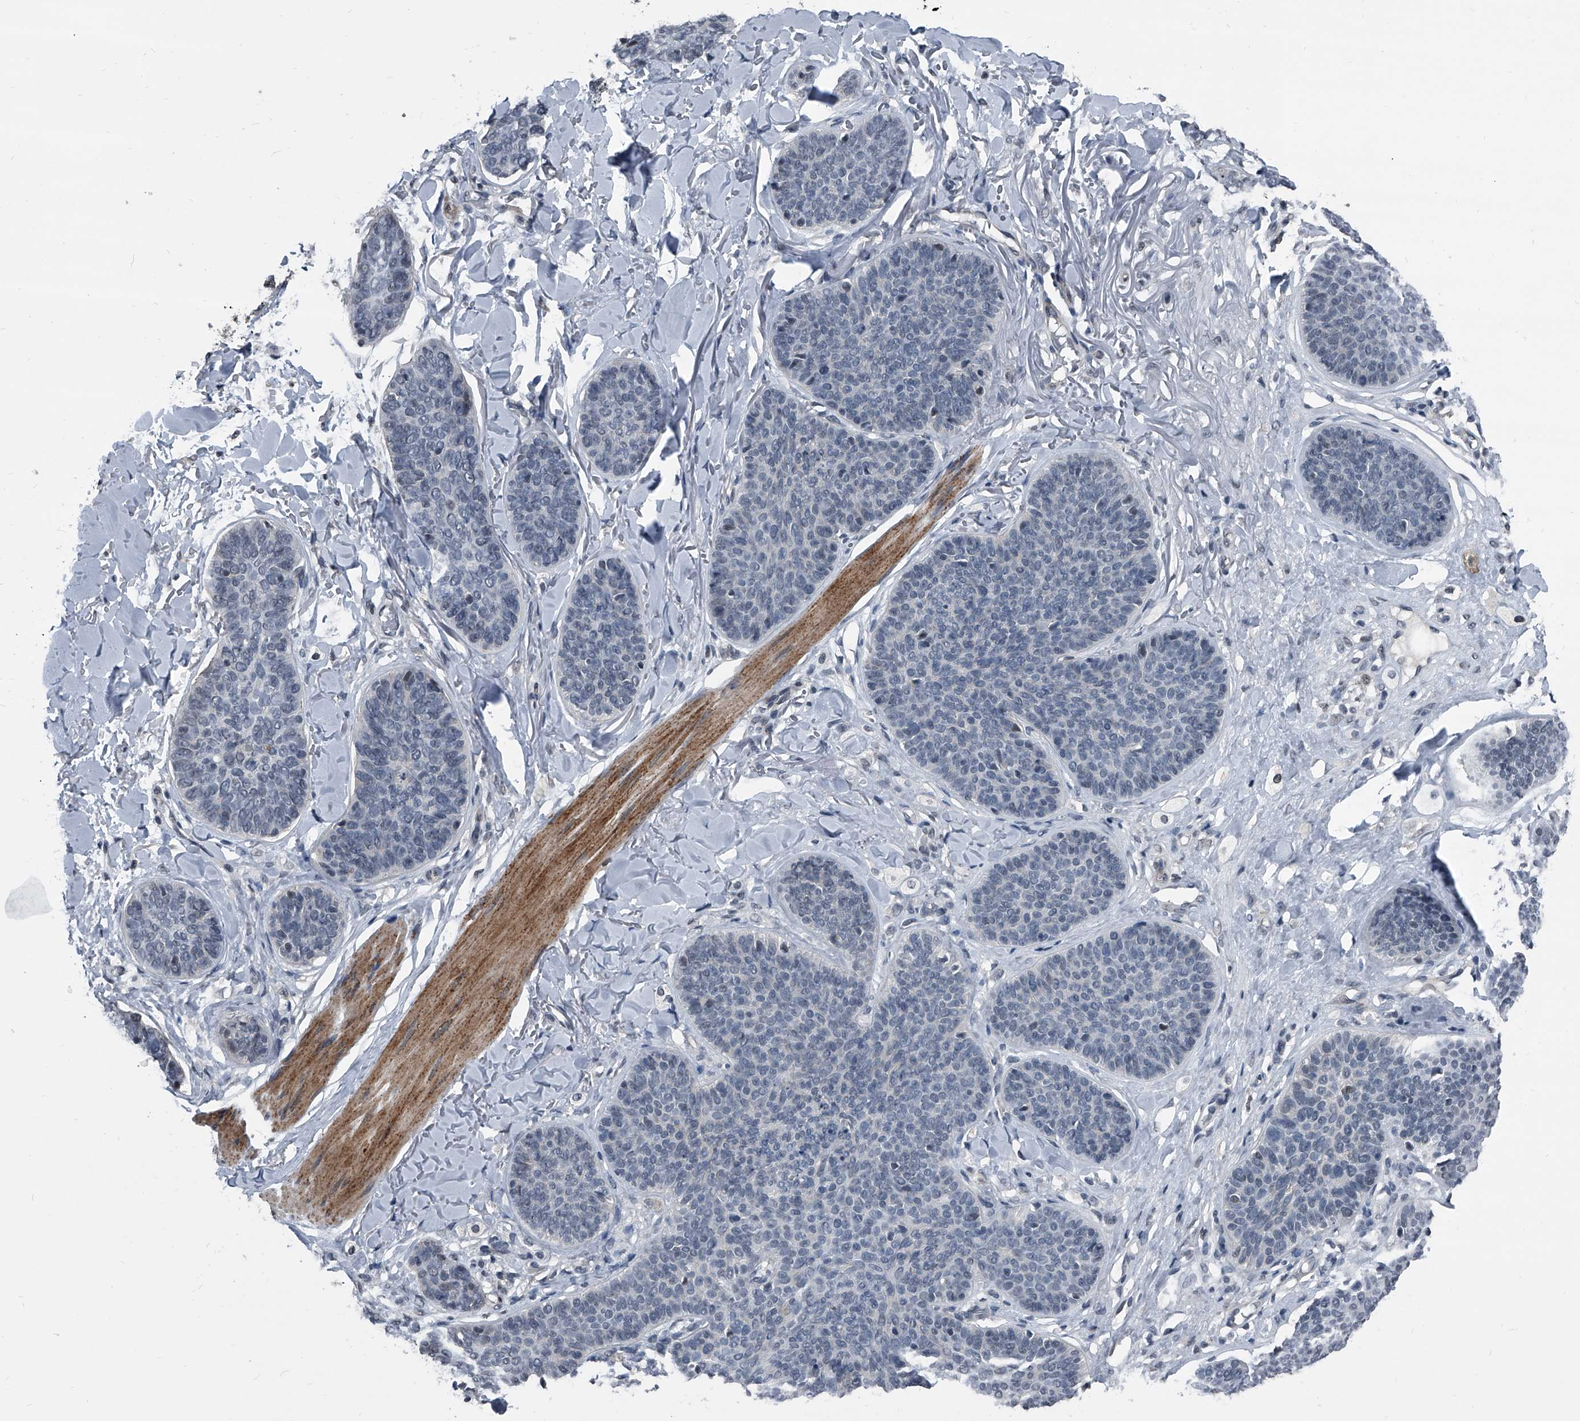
{"staining": {"intensity": "negative", "quantity": "none", "location": "none"}, "tissue": "skin cancer", "cell_type": "Tumor cells", "image_type": "cancer", "snomed": [{"axis": "morphology", "description": "Basal cell carcinoma"}, {"axis": "topography", "description": "Skin"}], "caption": "An image of human skin basal cell carcinoma is negative for staining in tumor cells. (Stains: DAB (3,3'-diaminobenzidine) immunohistochemistry with hematoxylin counter stain, Microscopy: brightfield microscopy at high magnification).", "gene": "MEN1", "patient": {"sex": "male", "age": 85}}